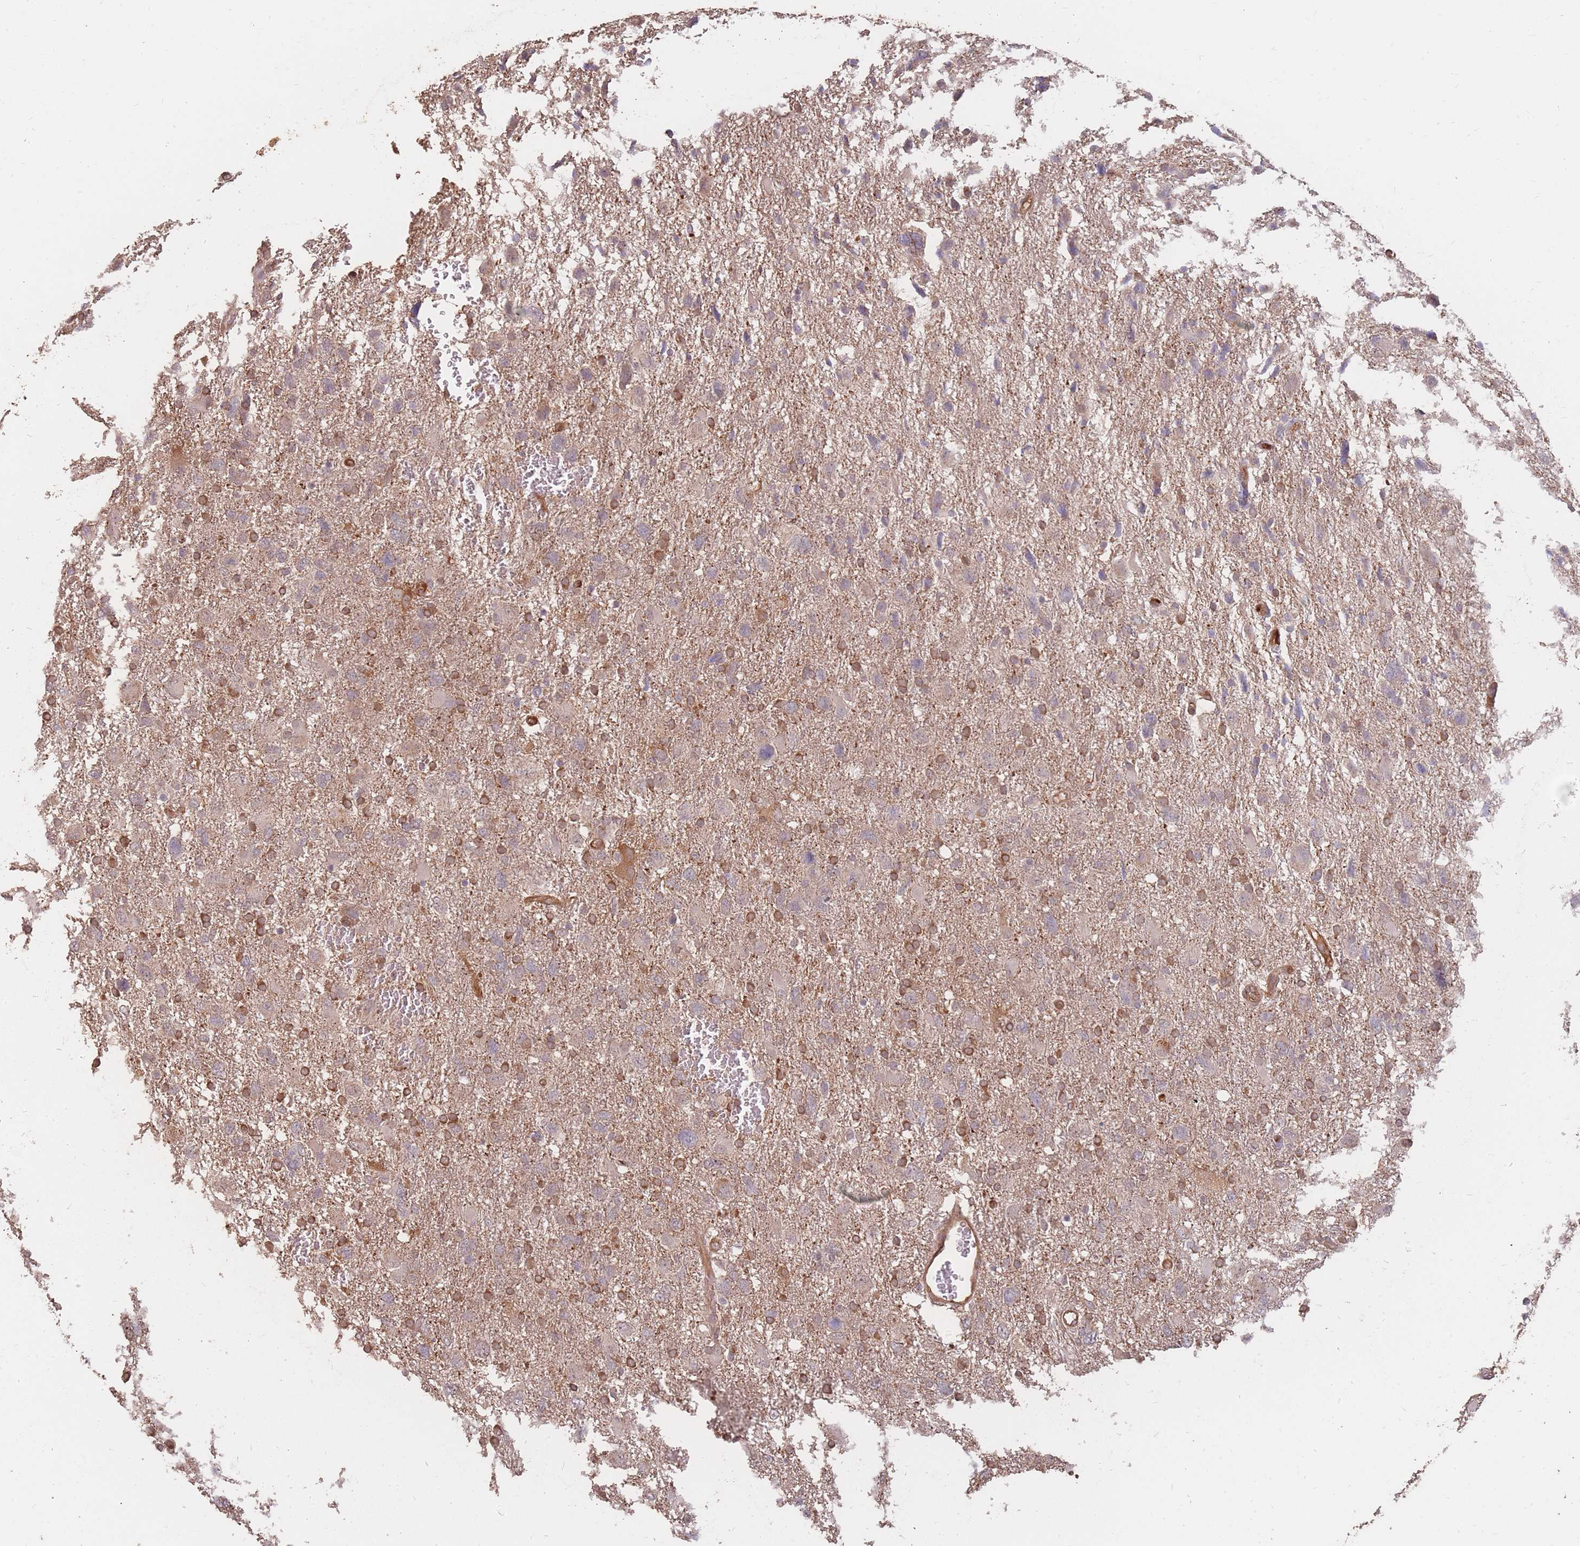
{"staining": {"intensity": "moderate", "quantity": "<25%", "location": "cytoplasmic/membranous"}, "tissue": "glioma", "cell_type": "Tumor cells", "image_type": "cancer", "snomed": [{"axis": "morphology", "description": "Glioma, malignant, High grade"}, {"axis": "topography", "description": "Brain"}], "caption": "Immunohistochemical staining of human glioma reveals moderate cytoplasmic/membranous protein staining in approximately <25% of tumor cells.", "gene": "PLS3", "patient": {"sex": "male", "age": 61}}